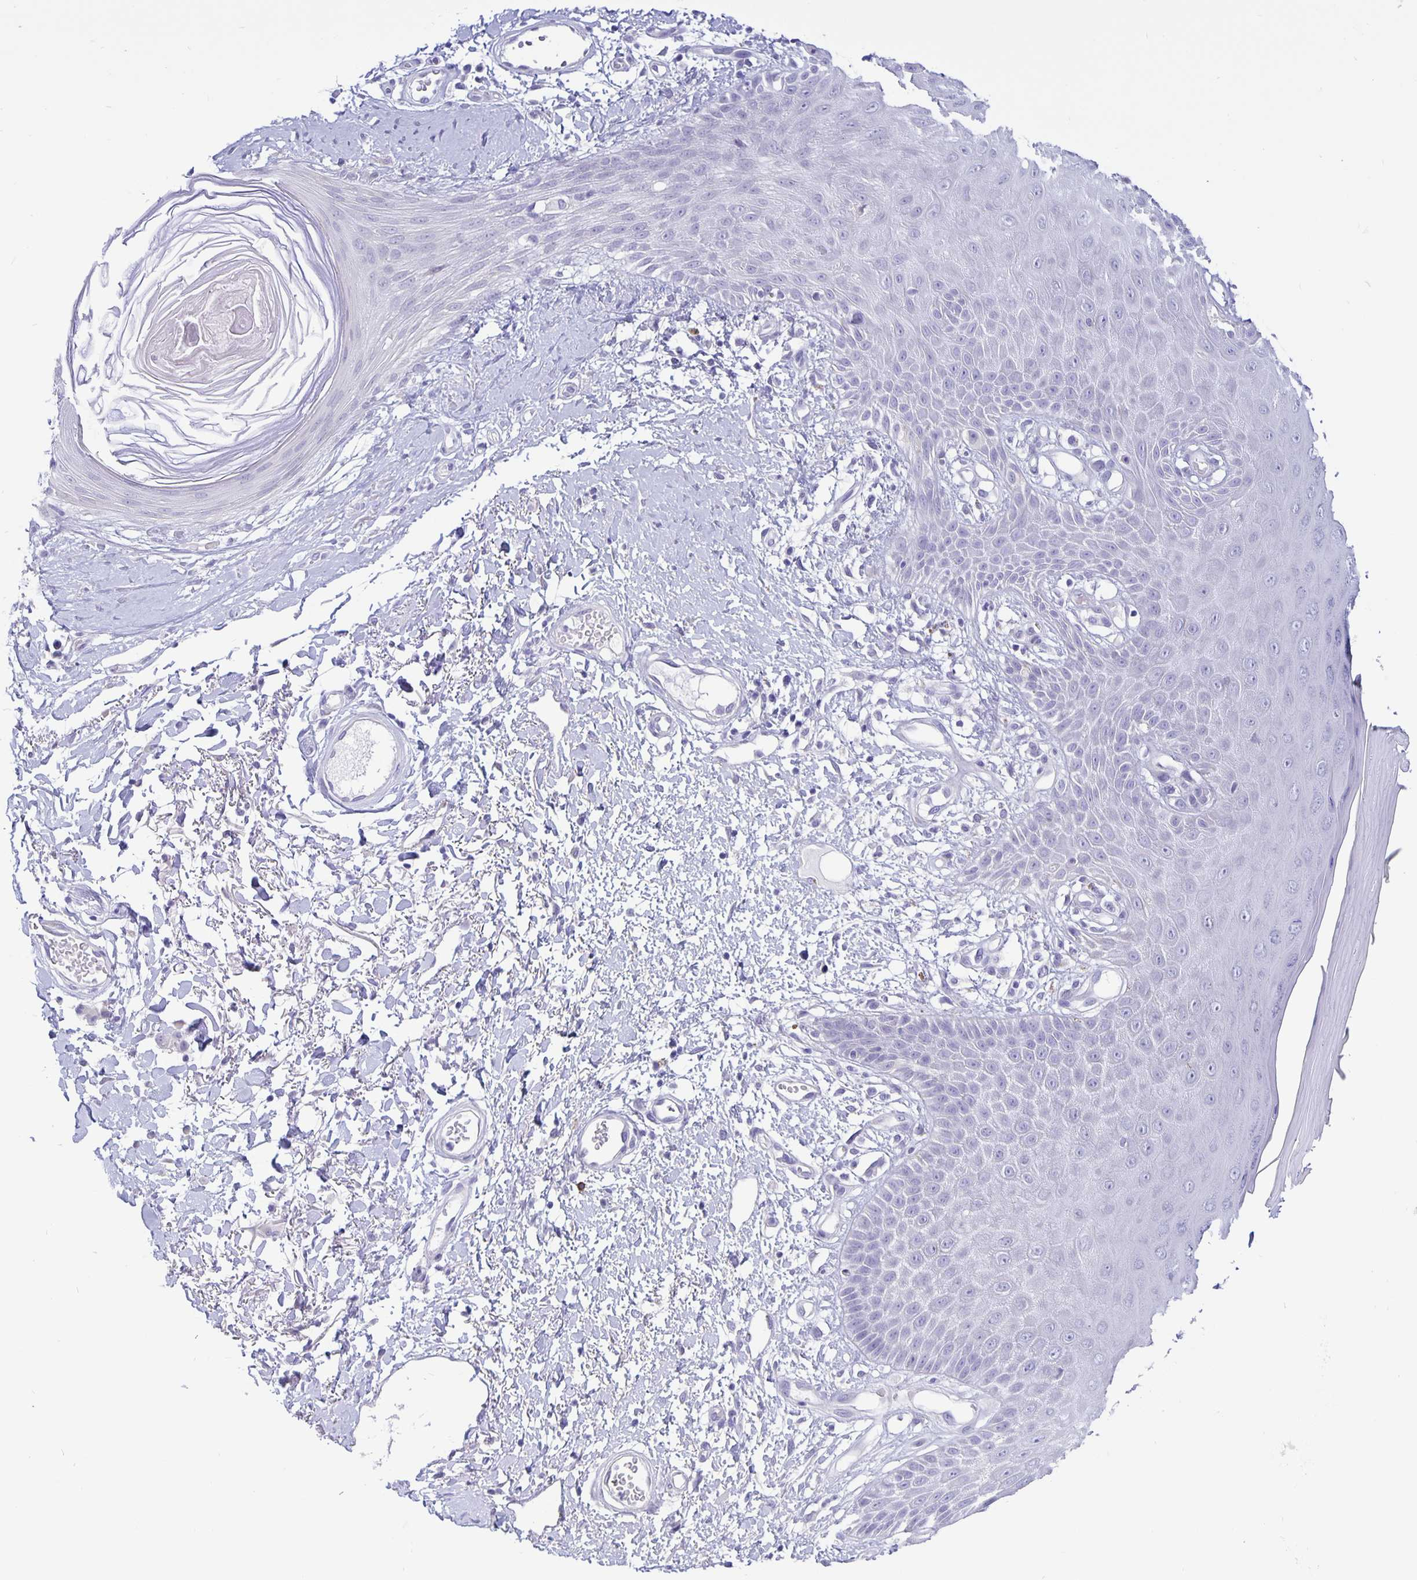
{"staining": {"intensity": "negative", "quantity": "none", "location": "none"}, "tissue": "skin", "cell_type": "Epidermal cells", "image_type": "normal", "snomed": [{"axis": "morphology", "description": "Normal tissue, NOS"}, {"axis": "topography", "description": "Anal"}, {"axis": "topography", "description": "Peripheral nerve tissue"}], "caption": "Immunohistochemistry (IHC) photomicrograph of normal skin: skin stained with DAB shows no significant protein staining in epidermal cells. (DAB (3,3'-diaminobenzidine) immunohistochemistry, high magnification).", "gene": "ERMN", "patient": {"sex": "male", "age": 78}}